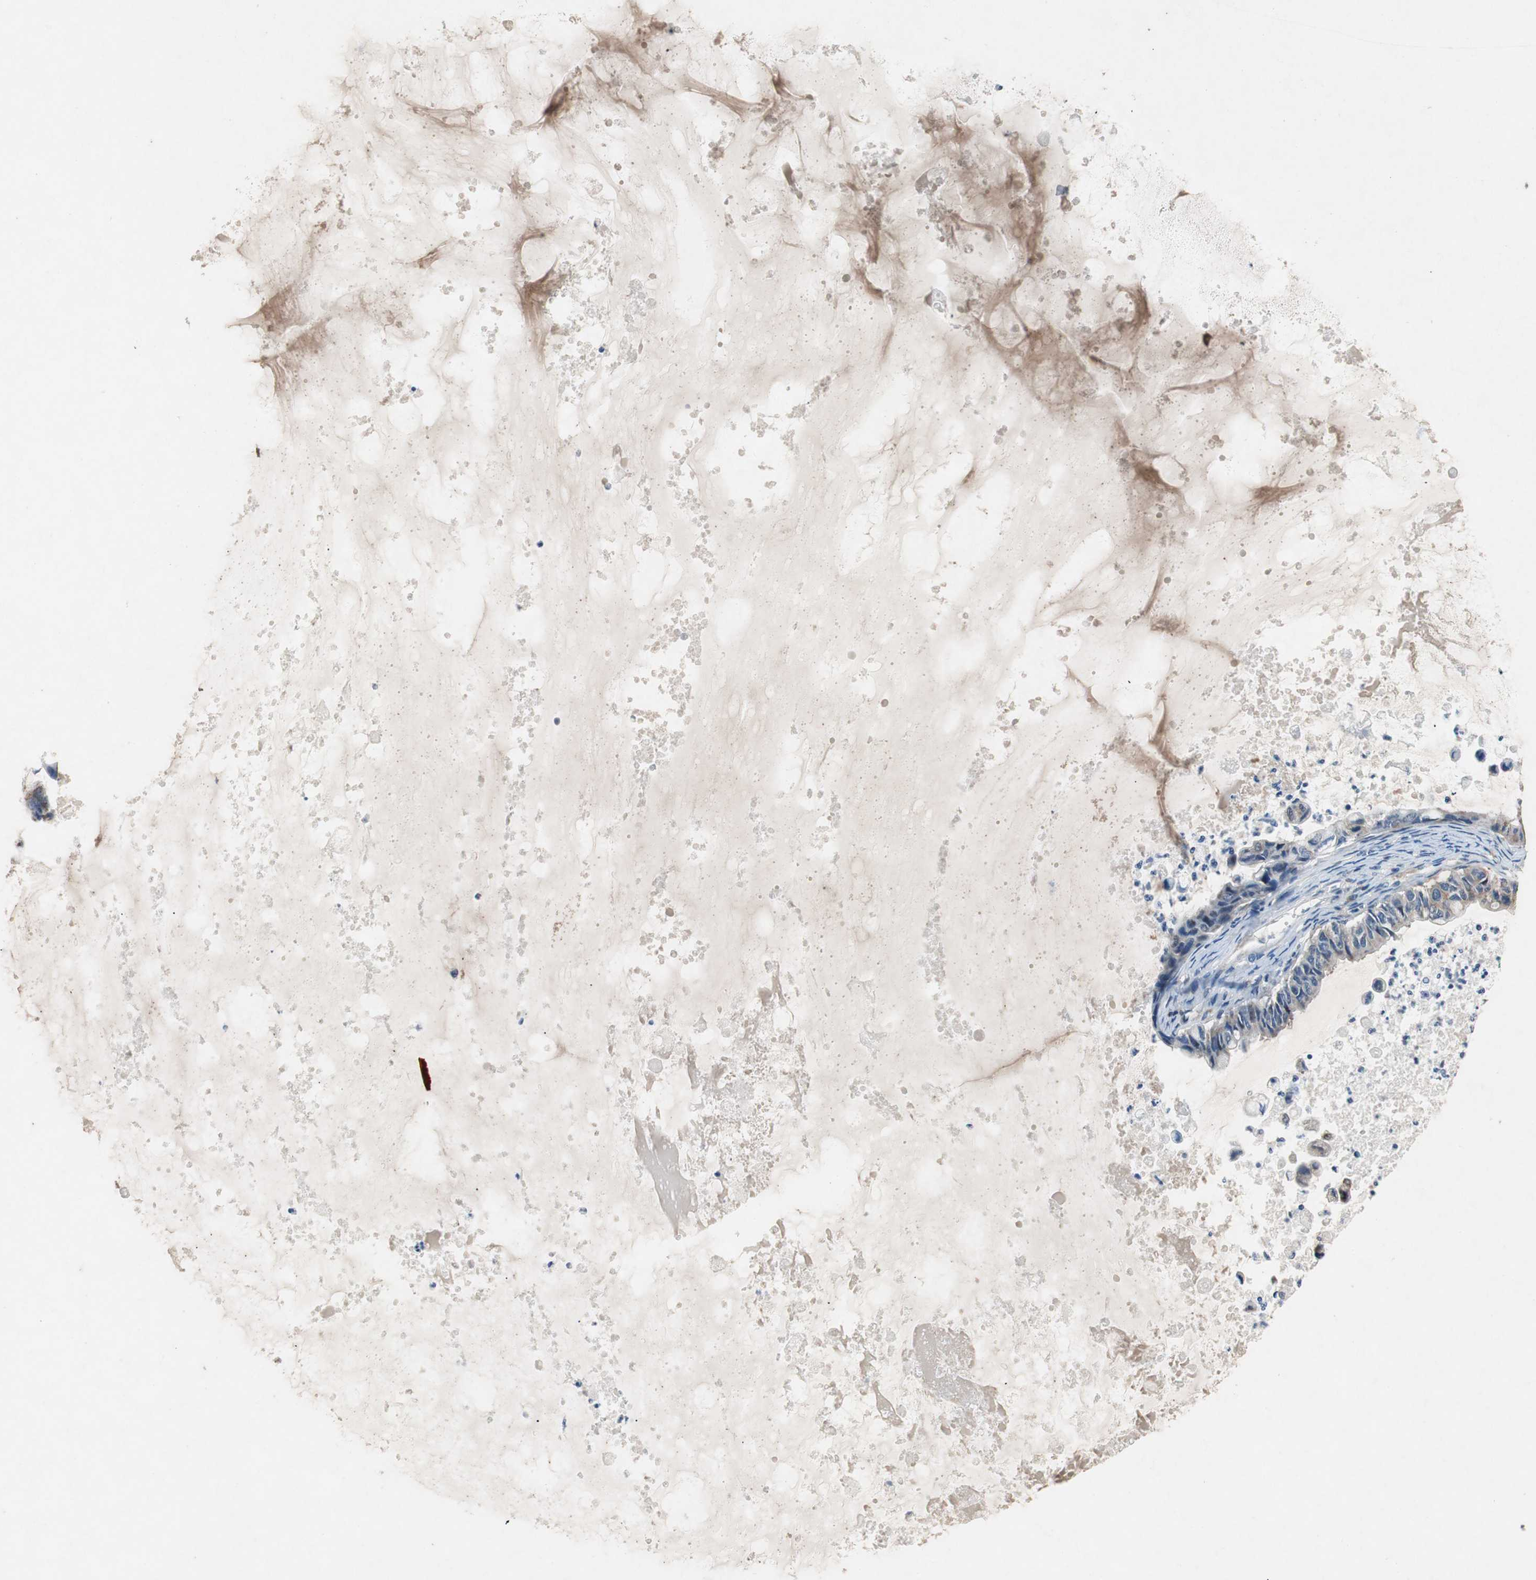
{"staining": {"intensity": "weak", "quantity": "25%-75%", "location": "cytoplasmic/membranous"}, "tissue": "ovarian cancer", "cell_type": "Tumor cells", "image_type": "cancer", "snomed": [{"axis": "morphology", "description": "Cystadenocarcinoma, mucinous, NOS"}, {"axis": "topography", "description": "Ovary"}], "caption": "Protein staining reveals weak cytoplasmic/membranous expression in about 25%-75% of tumor cells in ovarian cancer (mucinous cystadenocarcinoma).", "gene": "RPL35", "patient": {"sex": "female", "age": 80}}